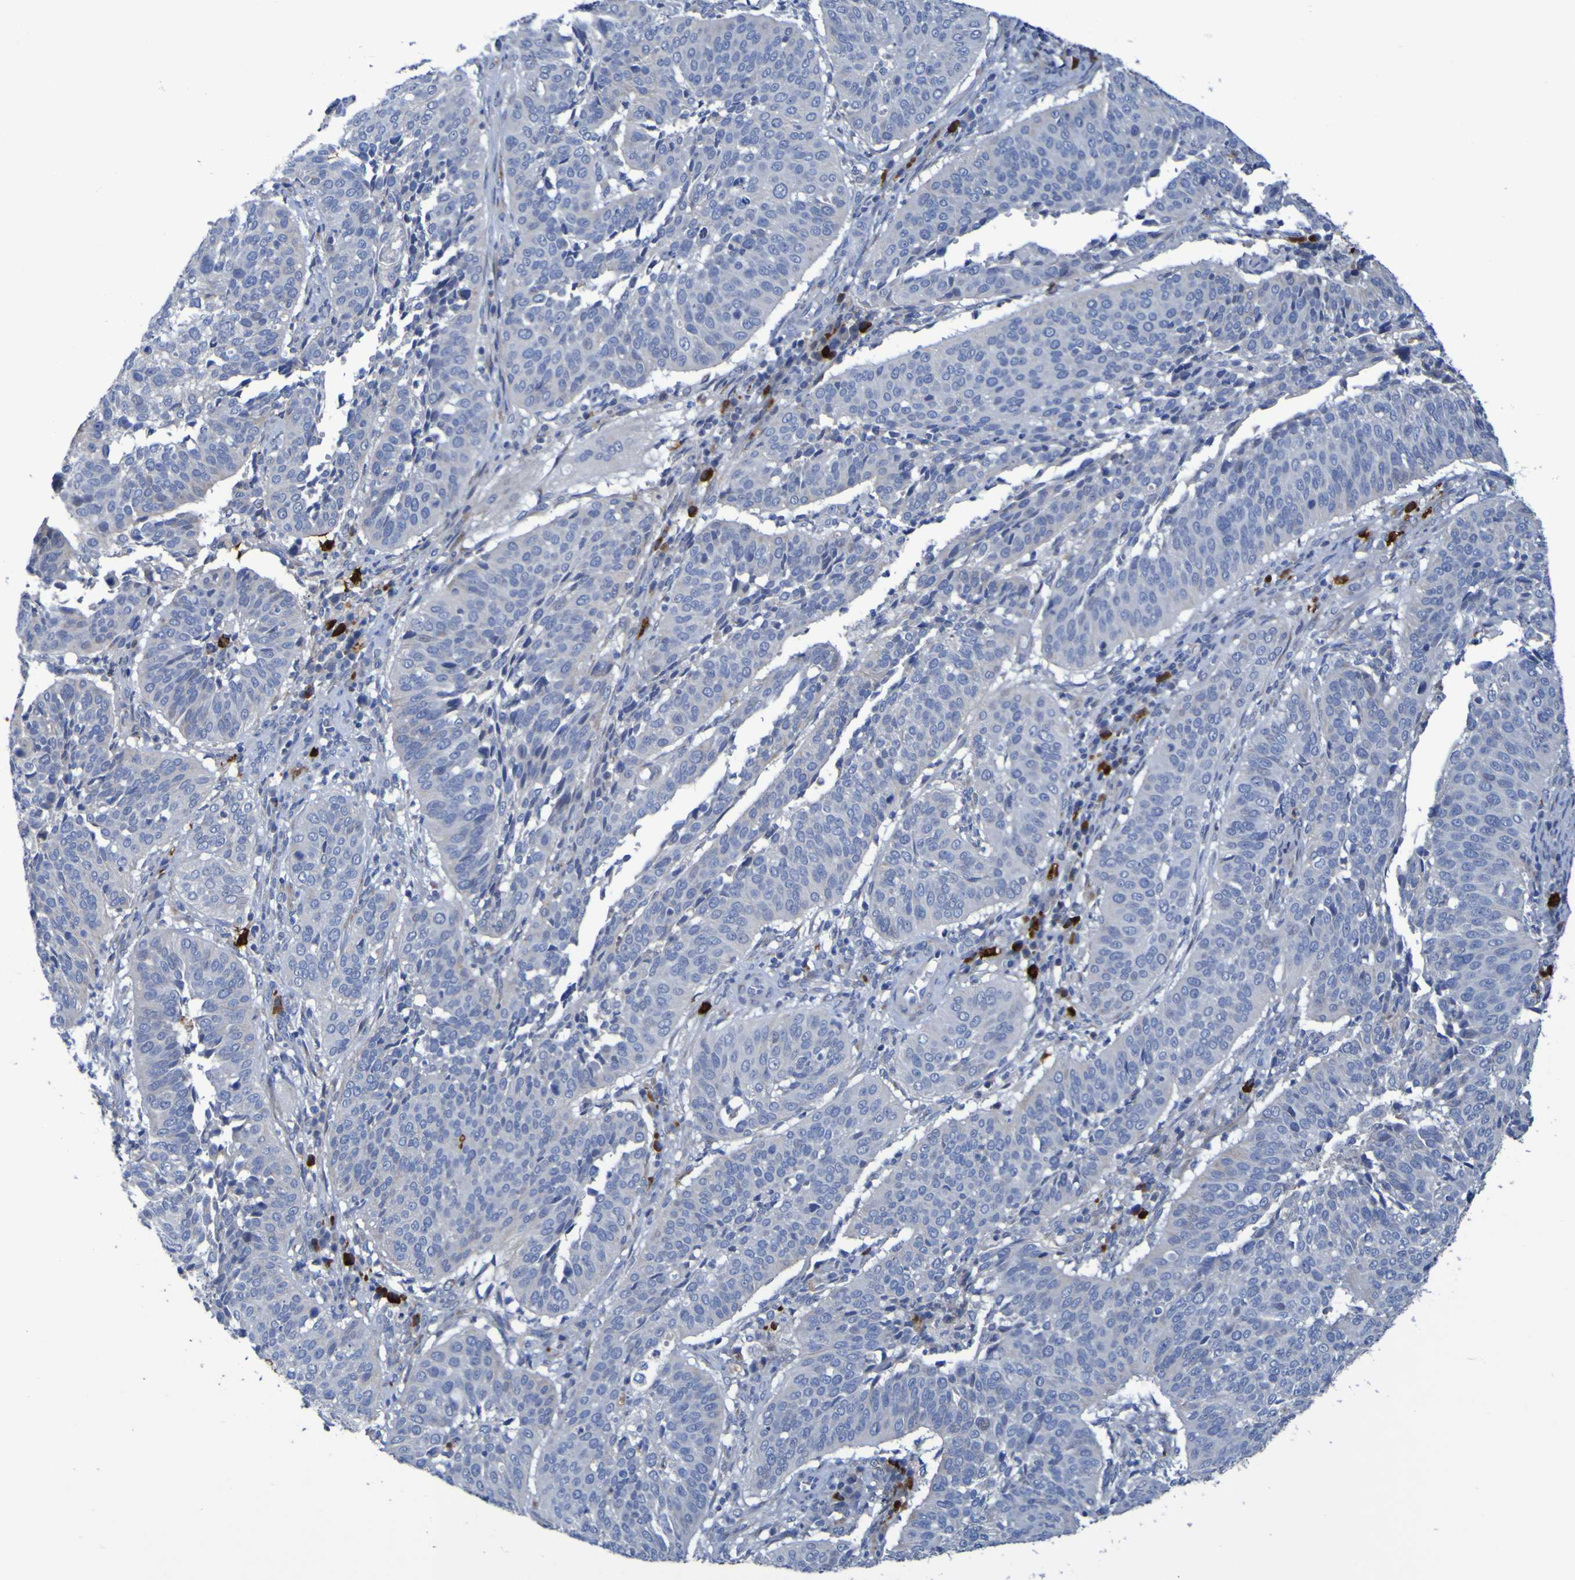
{"staining": {"intensity": "negative", "quantity": "none", "location": "none"}, "tissue": "cervical cancer", "cell_type": "Tumor cells", "image_type": "cancer", "snomed": [{"axis": "morphology", "description": "Normal tissue, NOS"}, {"axis": "morphology", "description": "Squamous cell carcinoma, NOS"}, {"axis": "topography", "description": "Cervix"}], "caption": "The image reveals no staining of tumor cells in cervical cancer (squamous cell carcinoma).", "gene": "C11orf24", "patient": {"sex": "female", "age": 39}}